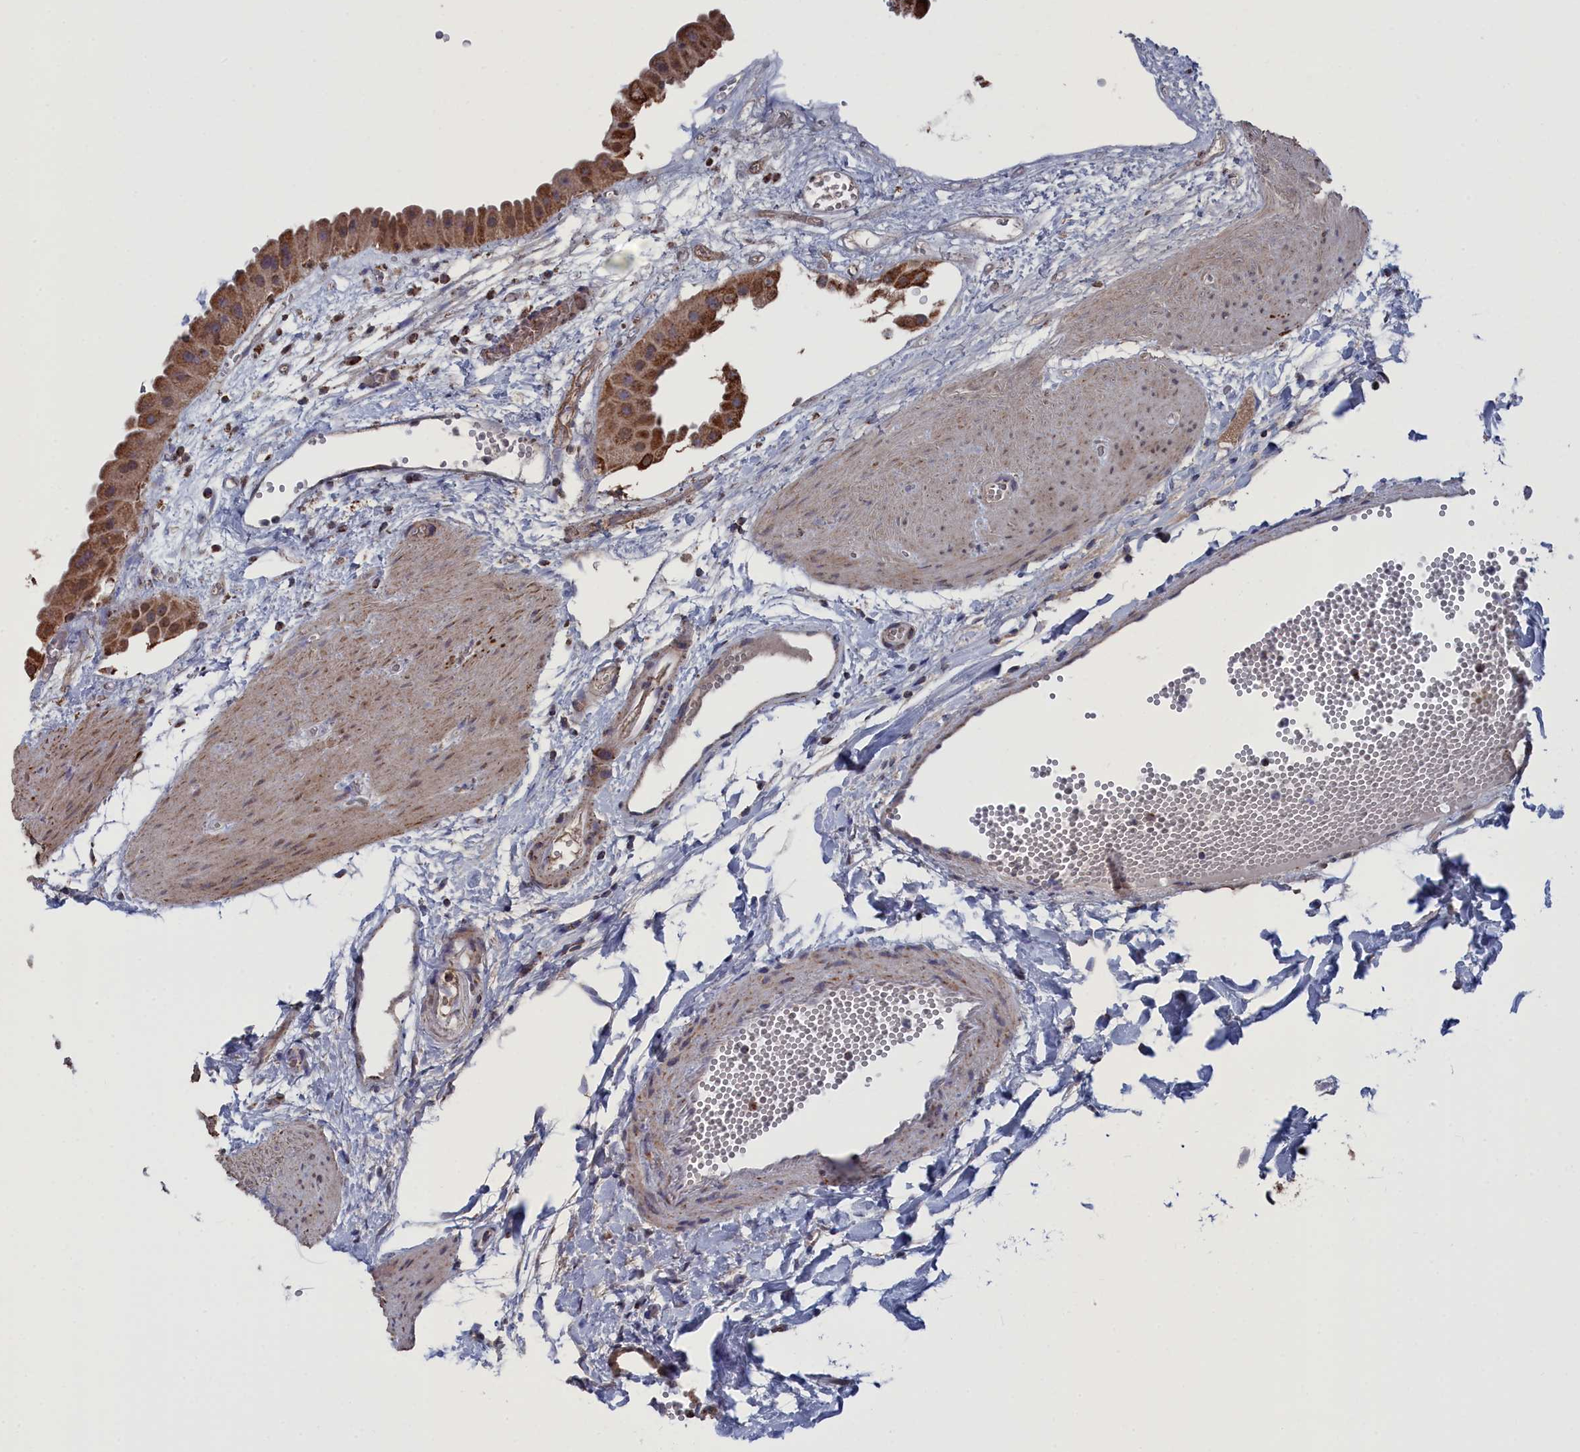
{"staining": {"intensity": "moderate", "quantity": ">75%", "location": "cytoplasmic/membranous"}, "tissue": "gallbladder", "cell_type": "Glandular cells", "image_type": "normal", "snomed": [{"axis": "morphology", "description": "Normal tissue, NOS"}, {"axis": "topography", "description": "Gallbladder"}], "caption": "This histopathology image shows normal gallbladder stained with IHC to label a protein in brown. The cytoplasmic/membranous of glandular cells show moderate positivity for the protein. Nuclei are counter-stained blue.", "gene": "SMG9", "patient": {"sex": "female", "age": 64}}